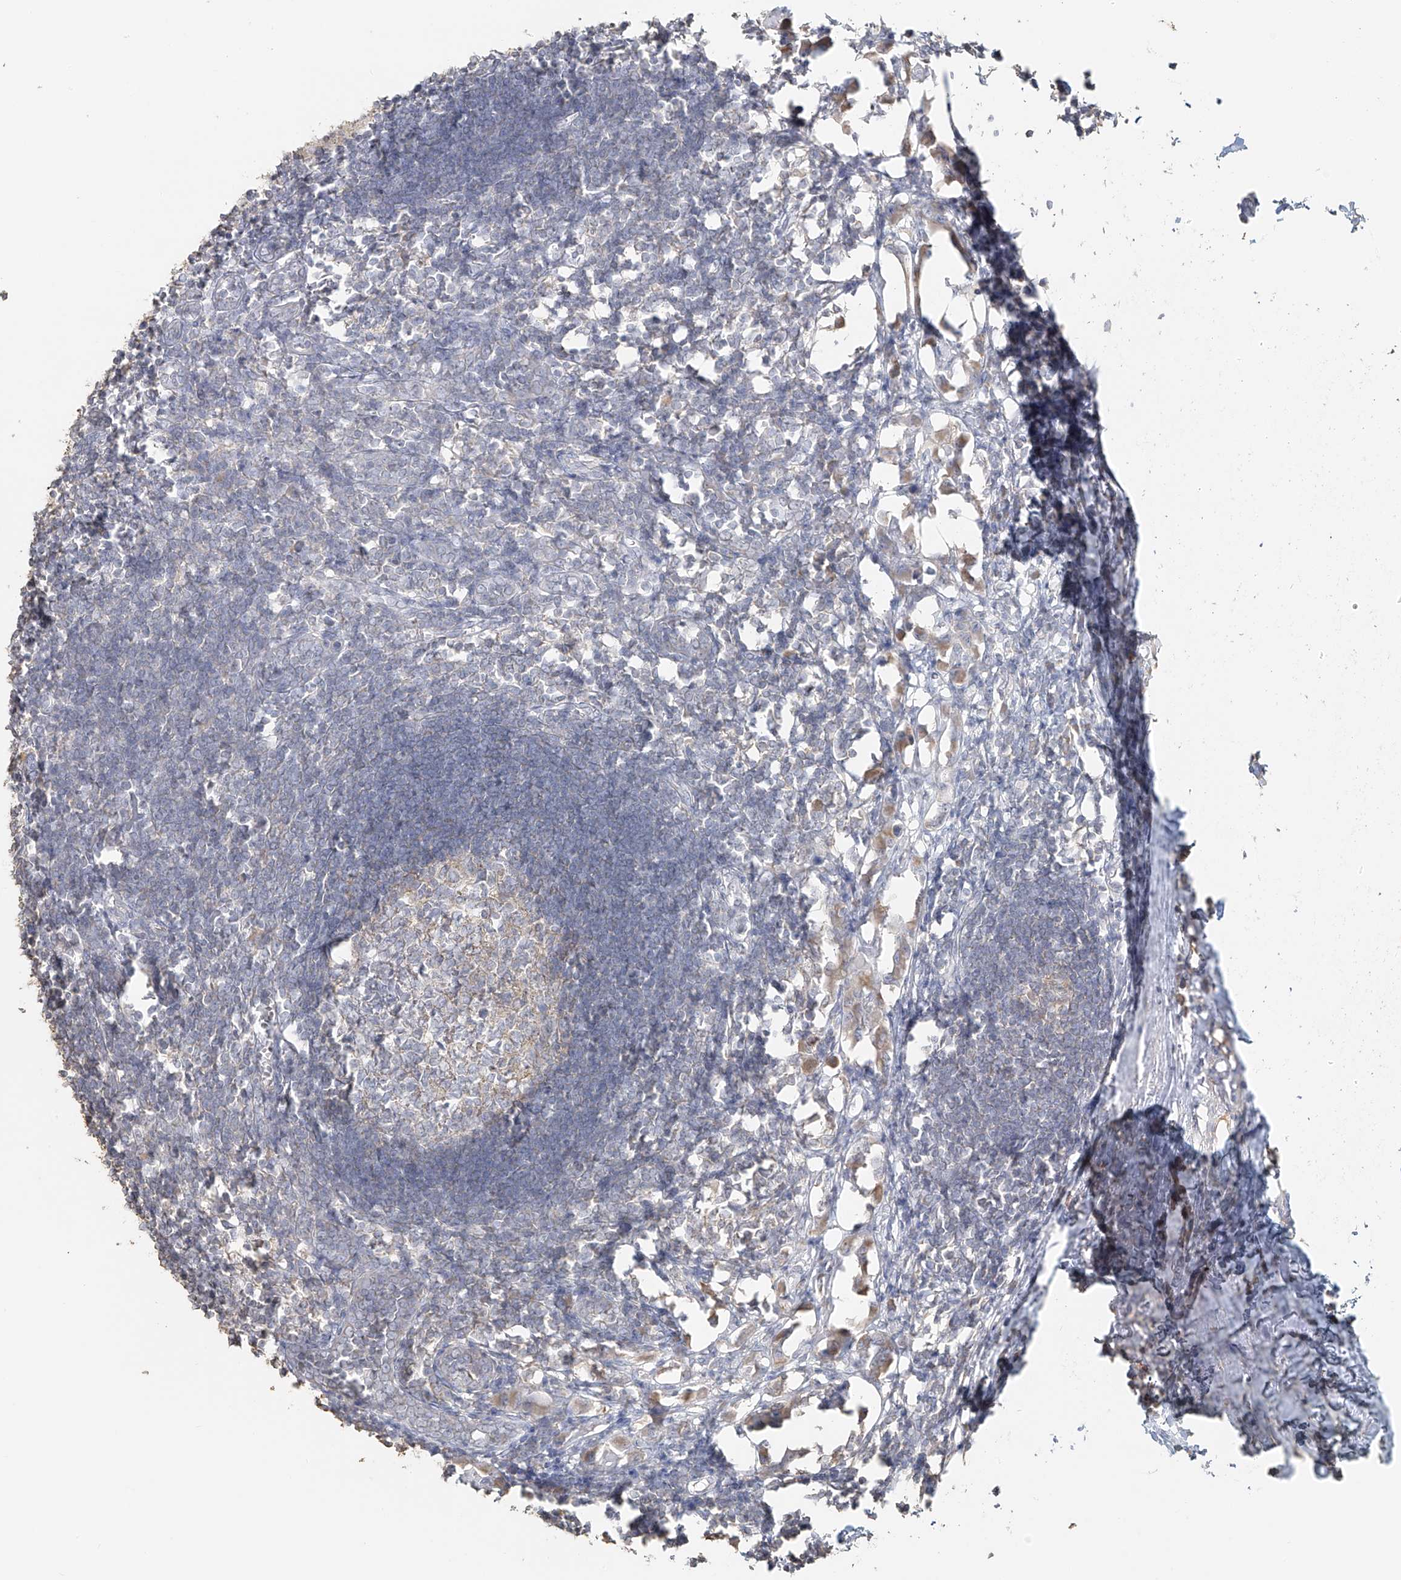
{"staining": {"intensity": "weak", "quantity": "25%-75%", "location": "cytoplasmic/membranous"}, "tissue": "lymph node", "cell_type": "Germinal center cells", "image_type": "normal", "snomed": [{"axis": "morphology", "description": "Normal tissue, NOS"}, {"axis": "morphology", "description": "Malignant melanoma, Metastatic site"}, {"axis": "topography", "description": "Lymph node"}], "caption": "High-power microscopy captured an immunohistochemistry image of benign lymph node, revealing weak cytoplasmic/membranous staining in about 25%-75% of germinal center cells.", "gene": "NPHS1", "patient": {"sex": "male", "age": 41}}